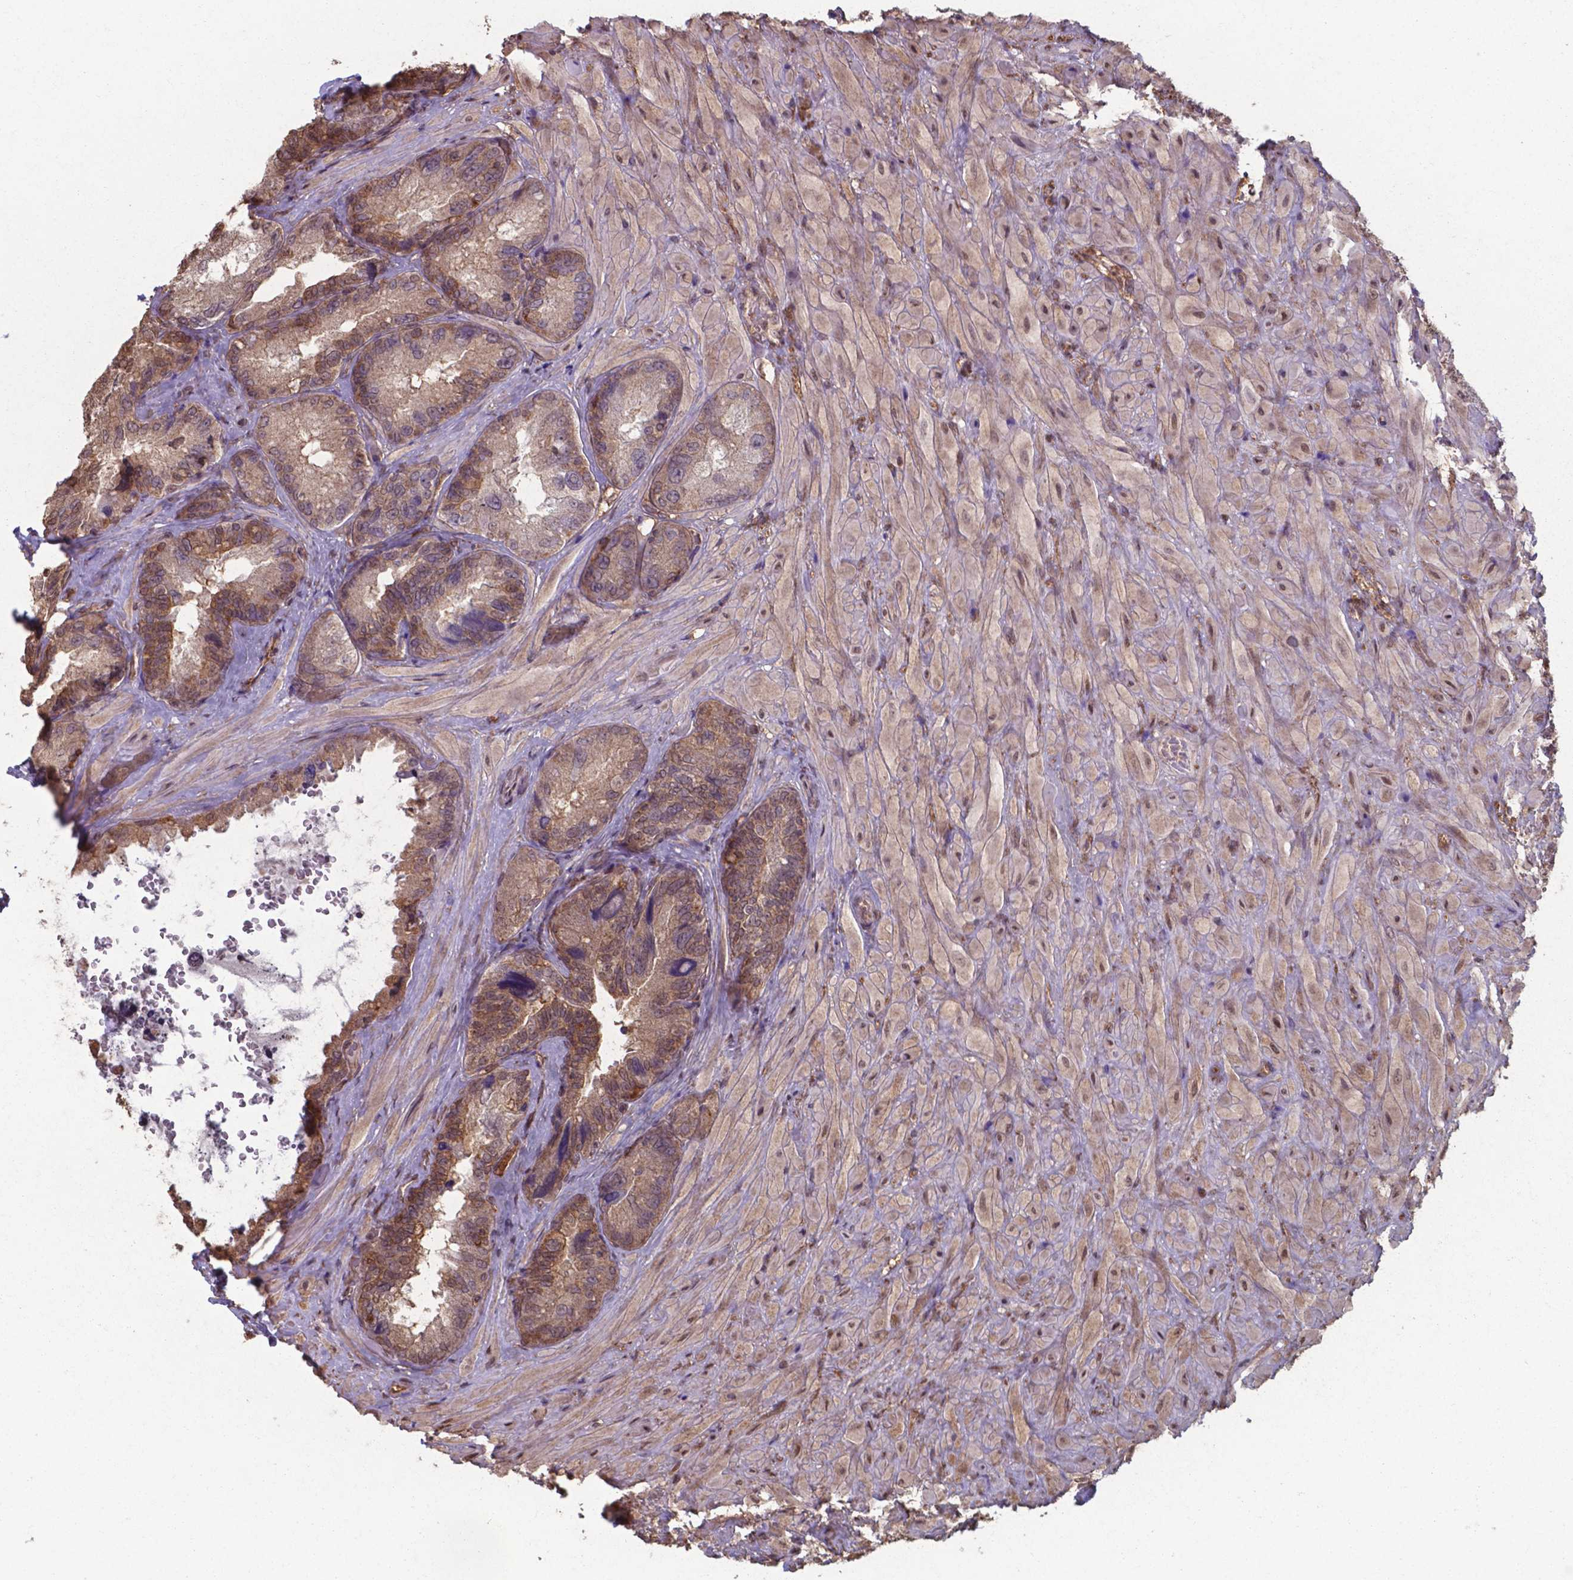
{"staining": {"intensity": "moderate", "quantity": ">75%", "location": "cytoplasmic/membranous,nuclear"}, "tissue": "seminal vesicle", "cell_type": "Glandular cells", "image_type": "normal", "snomed": [{"axis": "morphology", "description": "Normal tissue, NOS"}, {"axis": "topography", "description": "Seminal veicle"}], "caption": "Immunohistochemical staining of benign seminal vesicle exhibits medium levels of moderate cytoplasmic/membranous,nuclear positivity in about >75% of glandular cells. The staining was performed using DAB, with brown indicating positive protein expression. Nuclei are stained blue with hematoxylin.", "gene": "CHP2", "patient": {"sex": "male", "age": 69}}